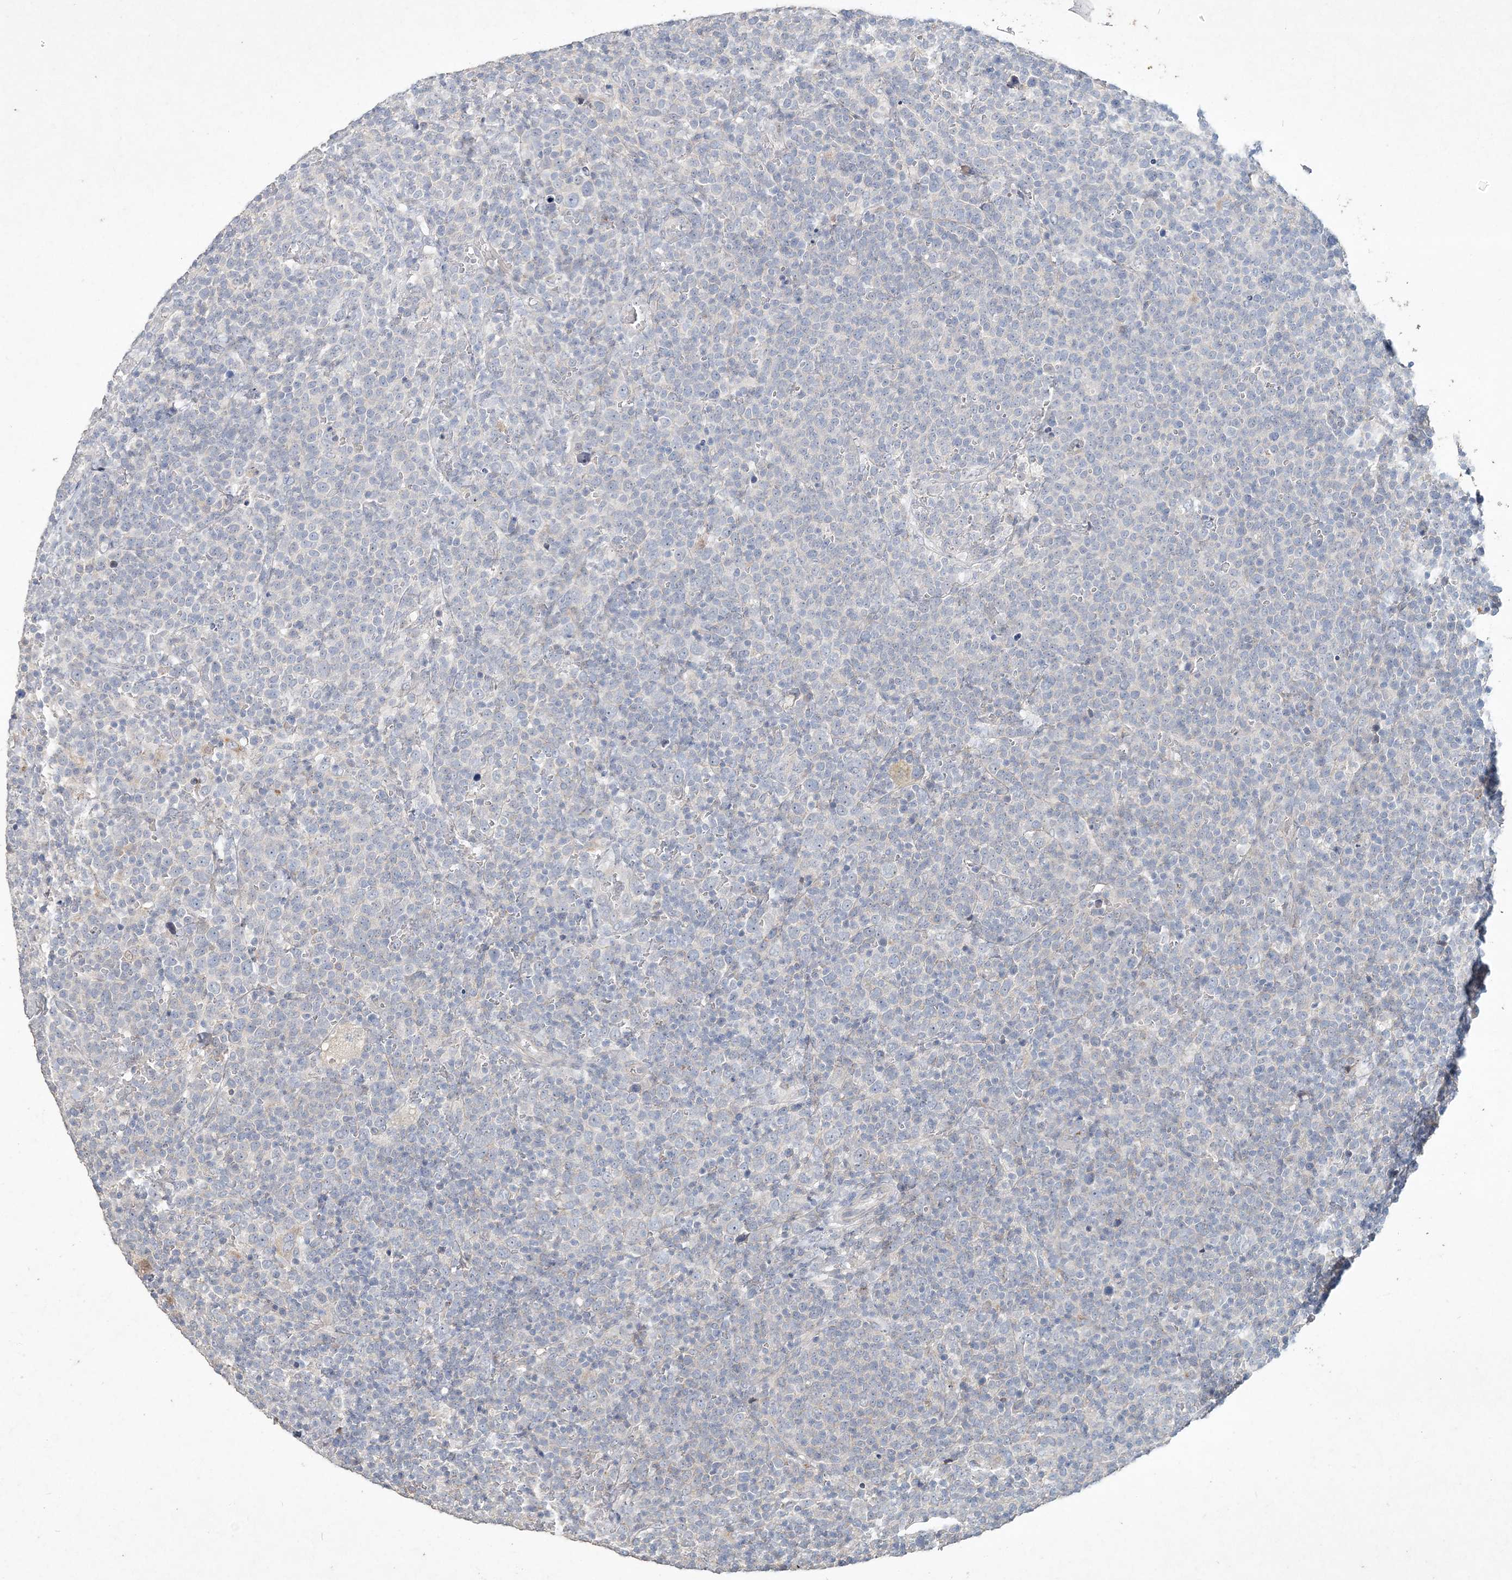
{"staining": {"intensity": "negative", "quantity": "none", "location": "none"}, "tissue": "lymphoma", "cell_type": "Tumor cells", "image_type": "cancer", "snomed": [{"axis": "morphology", "description": "Malignant lymphoma, non-Hodgkin's type, High grade"}, {"axis": "topography", "description": "Lymph node"}], "caption": "Tumor cells are negative for protein expression in human malignant lymphoma, non-Hodgkin's type (high-grade). (Immunohistochemistry, brightfield microscopy, high magnification).", "gene": "DNAH5", "patient": {"sex": "male", "age": 61}}